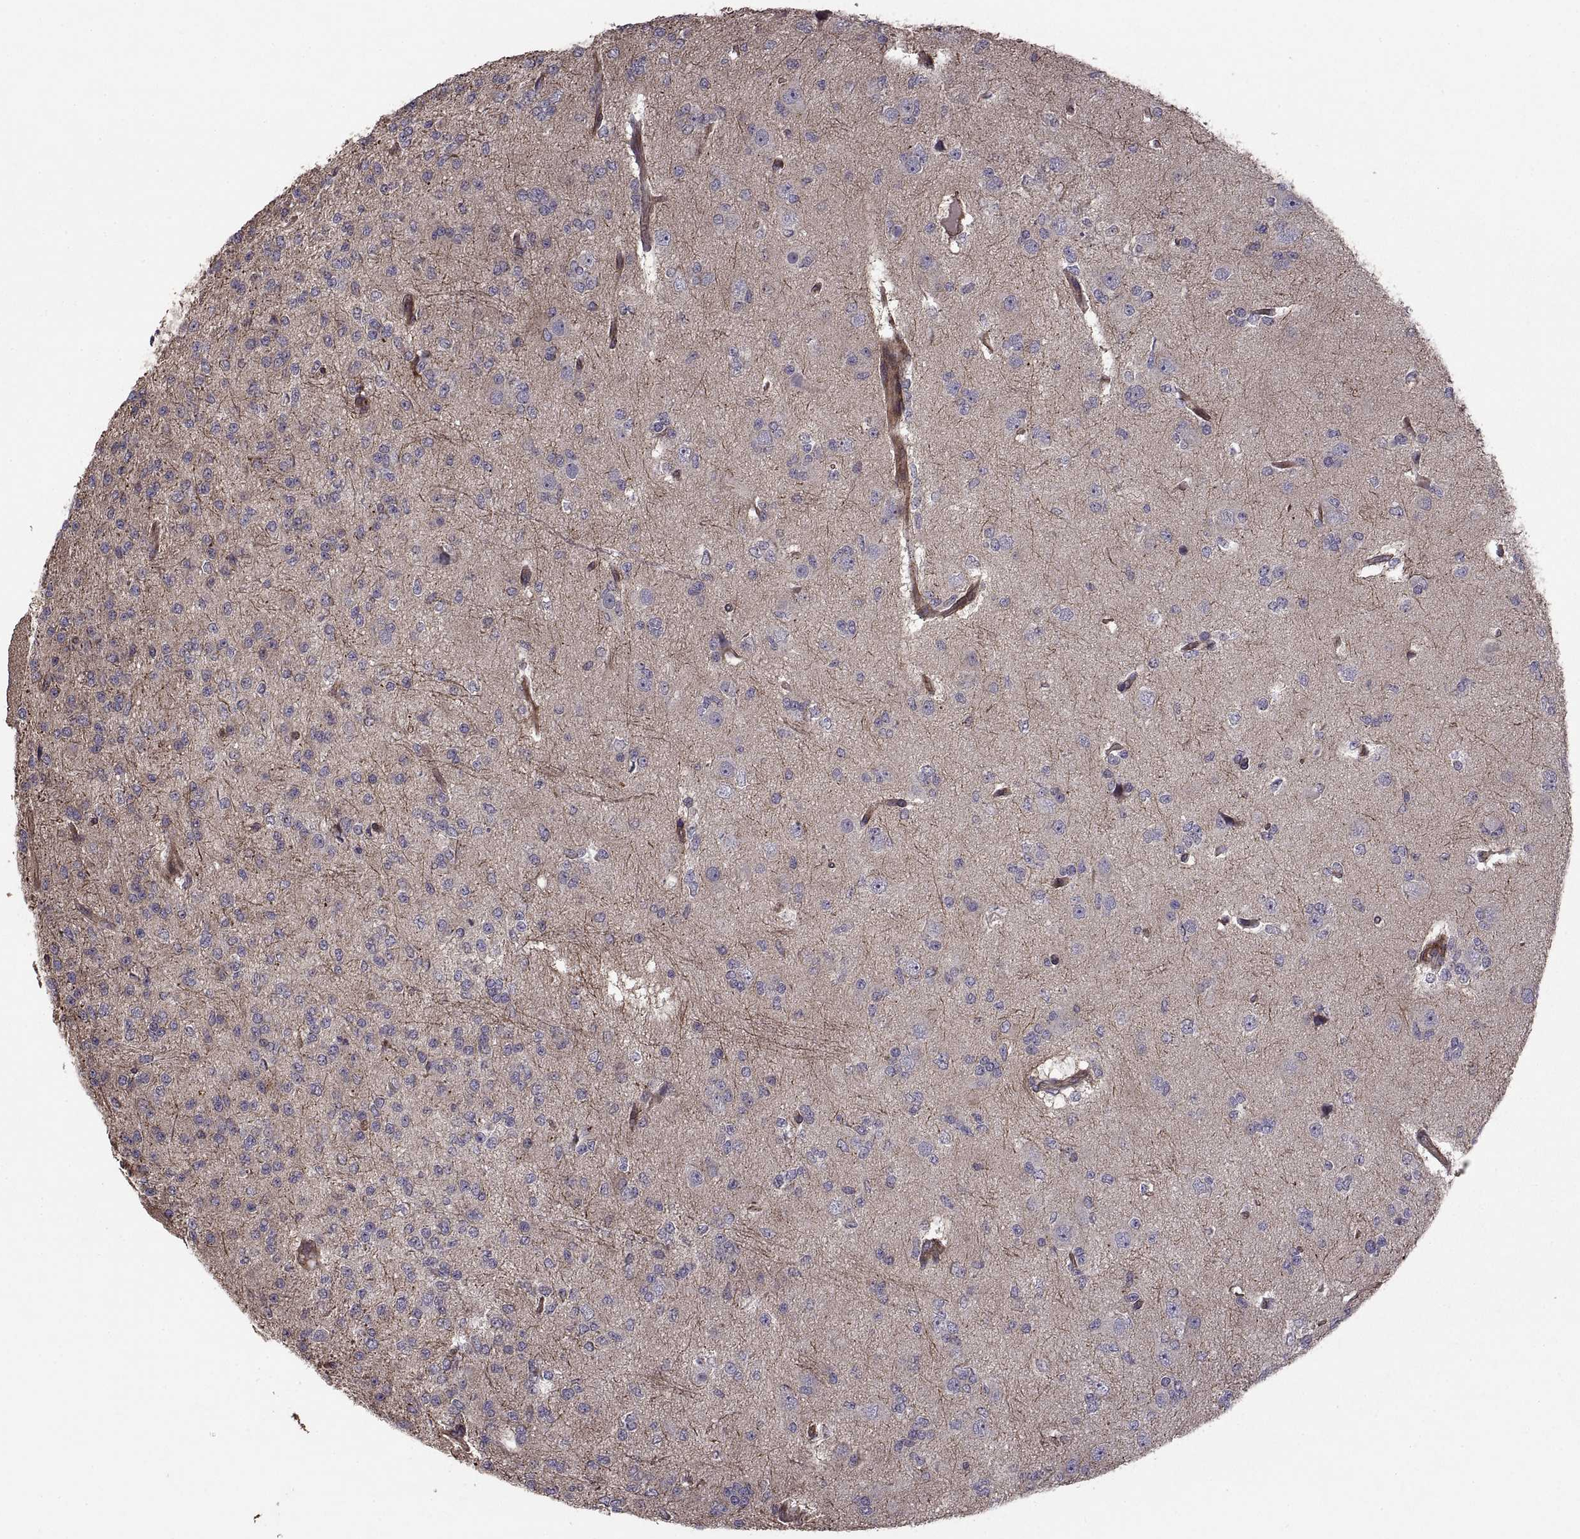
{"staining": {"intensity": "negative", "quantity": "none", "location": "none"}, "tissue": "glioma", "cell_type": "Tumor cells", "image_type": "cancer", "snomed": [{"axis": "morphology", "description": "Glioma, malignant, Low grade"}, {"axis": "topography", "description": "Brain"}], "caption": "Tumor cells are negative for protein expression in human glioma.", "gene": "PMM2", "patient": {"sex": "male", "age": 27}}